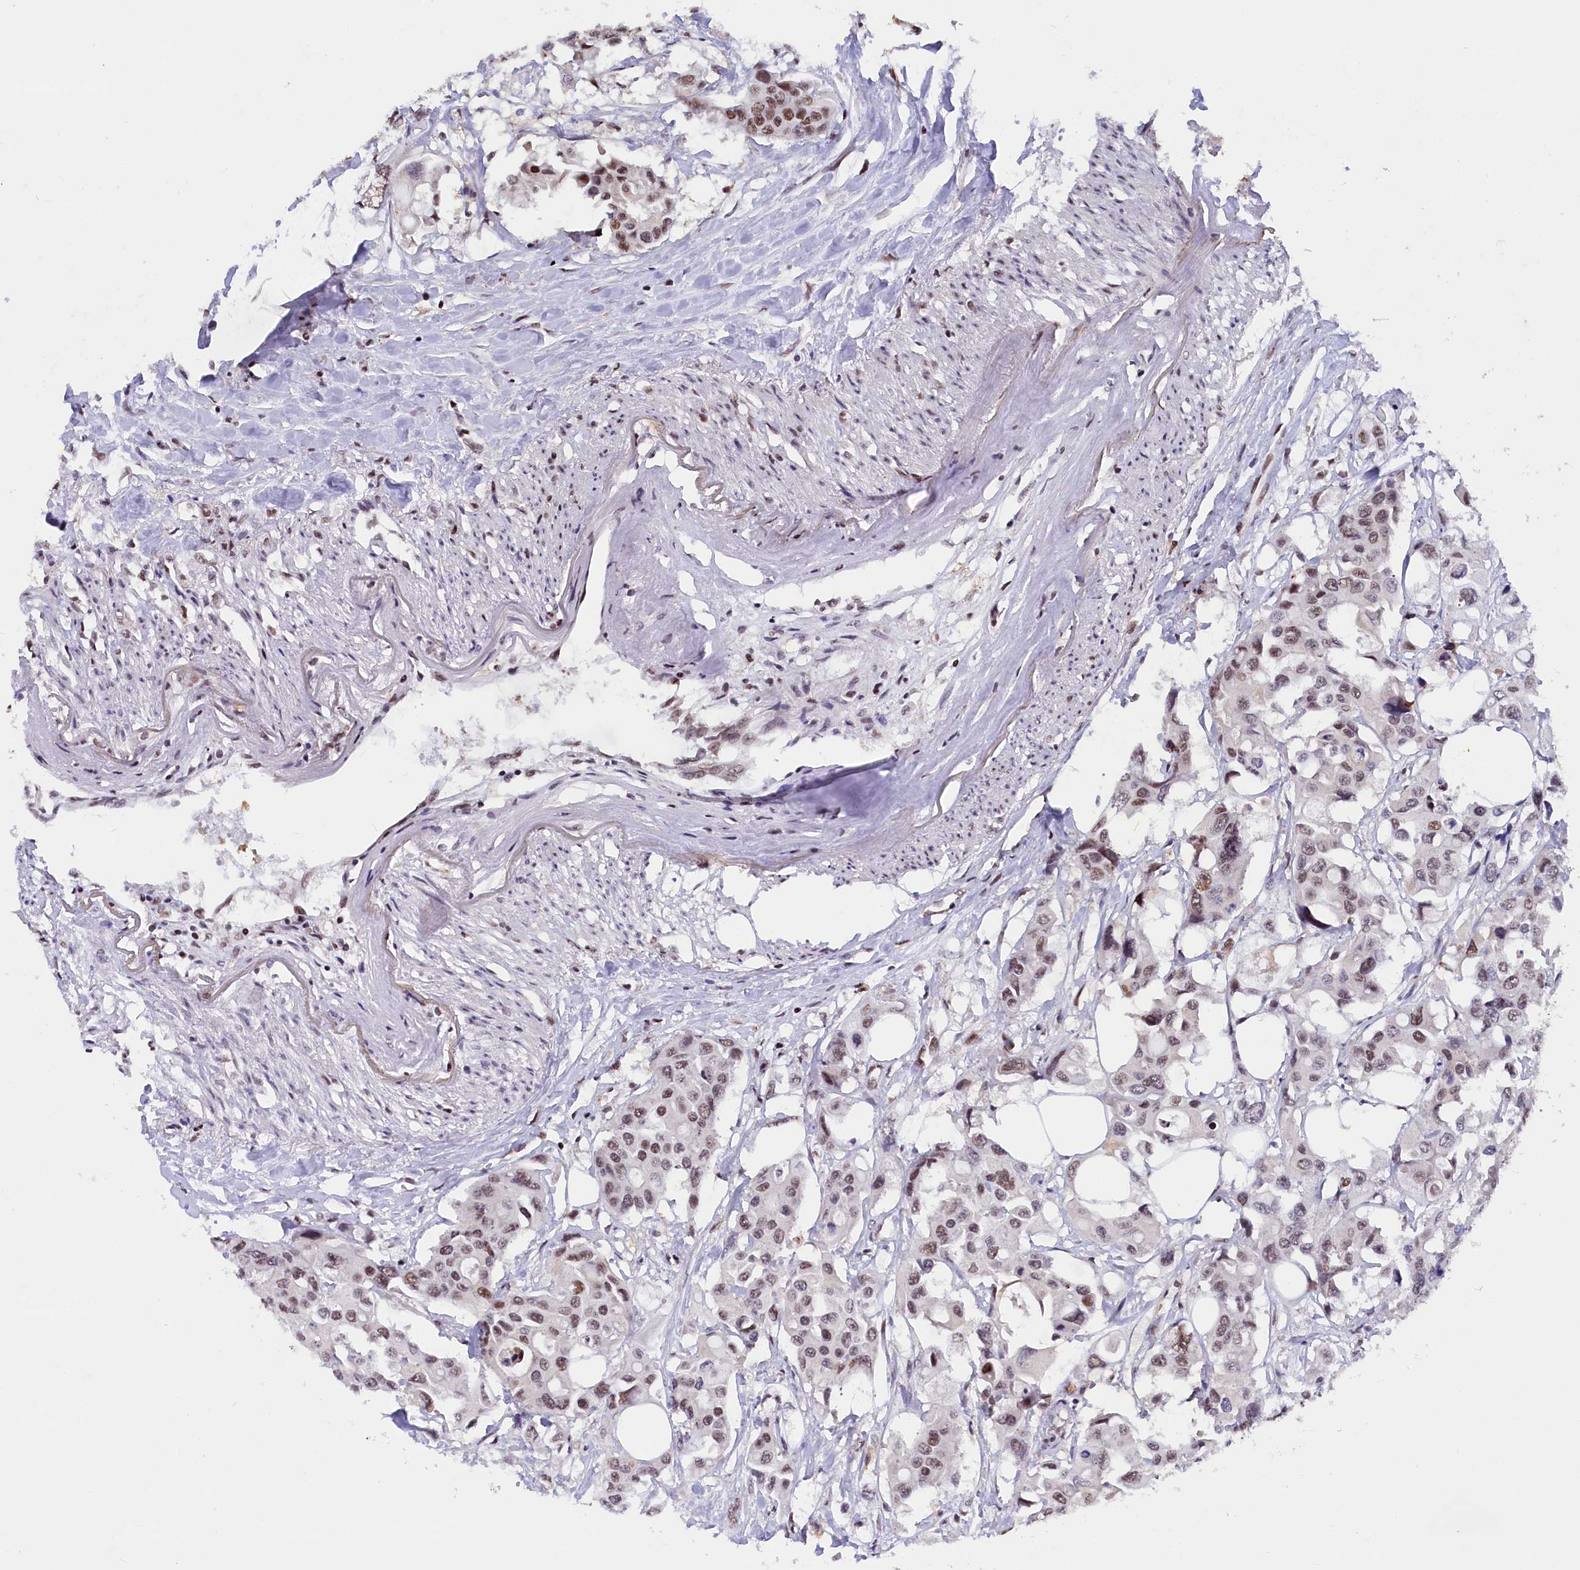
{"staining": {"intensity": "moderate", "quantity": ">75%", "location": "nuclear"}, "tissue": "colorectal cancer", "cell_type": "Tumor cells", "image_type": "cancer", "snomed": [{"axis": "morphology", "description": "Adenocarcinoma, NOS"}, {"axis": "topography", "description": "Colon"}], "caption": "Immunohistochemistry (IHC) staining of colorectal cancer (adenocarcinoma), which exhibits medium levels of moderate nuclear staining in about >75% of tumor cells indicating moderate nuclear protein expression. The staining was performed using DAB (3,3'-diaminobenzidine) (brown) for protein detection and nuclei were counterstained in hematoxylin (blue).", "gene": "CDYL2", "patient": {"sex": "male", "age": 77}}